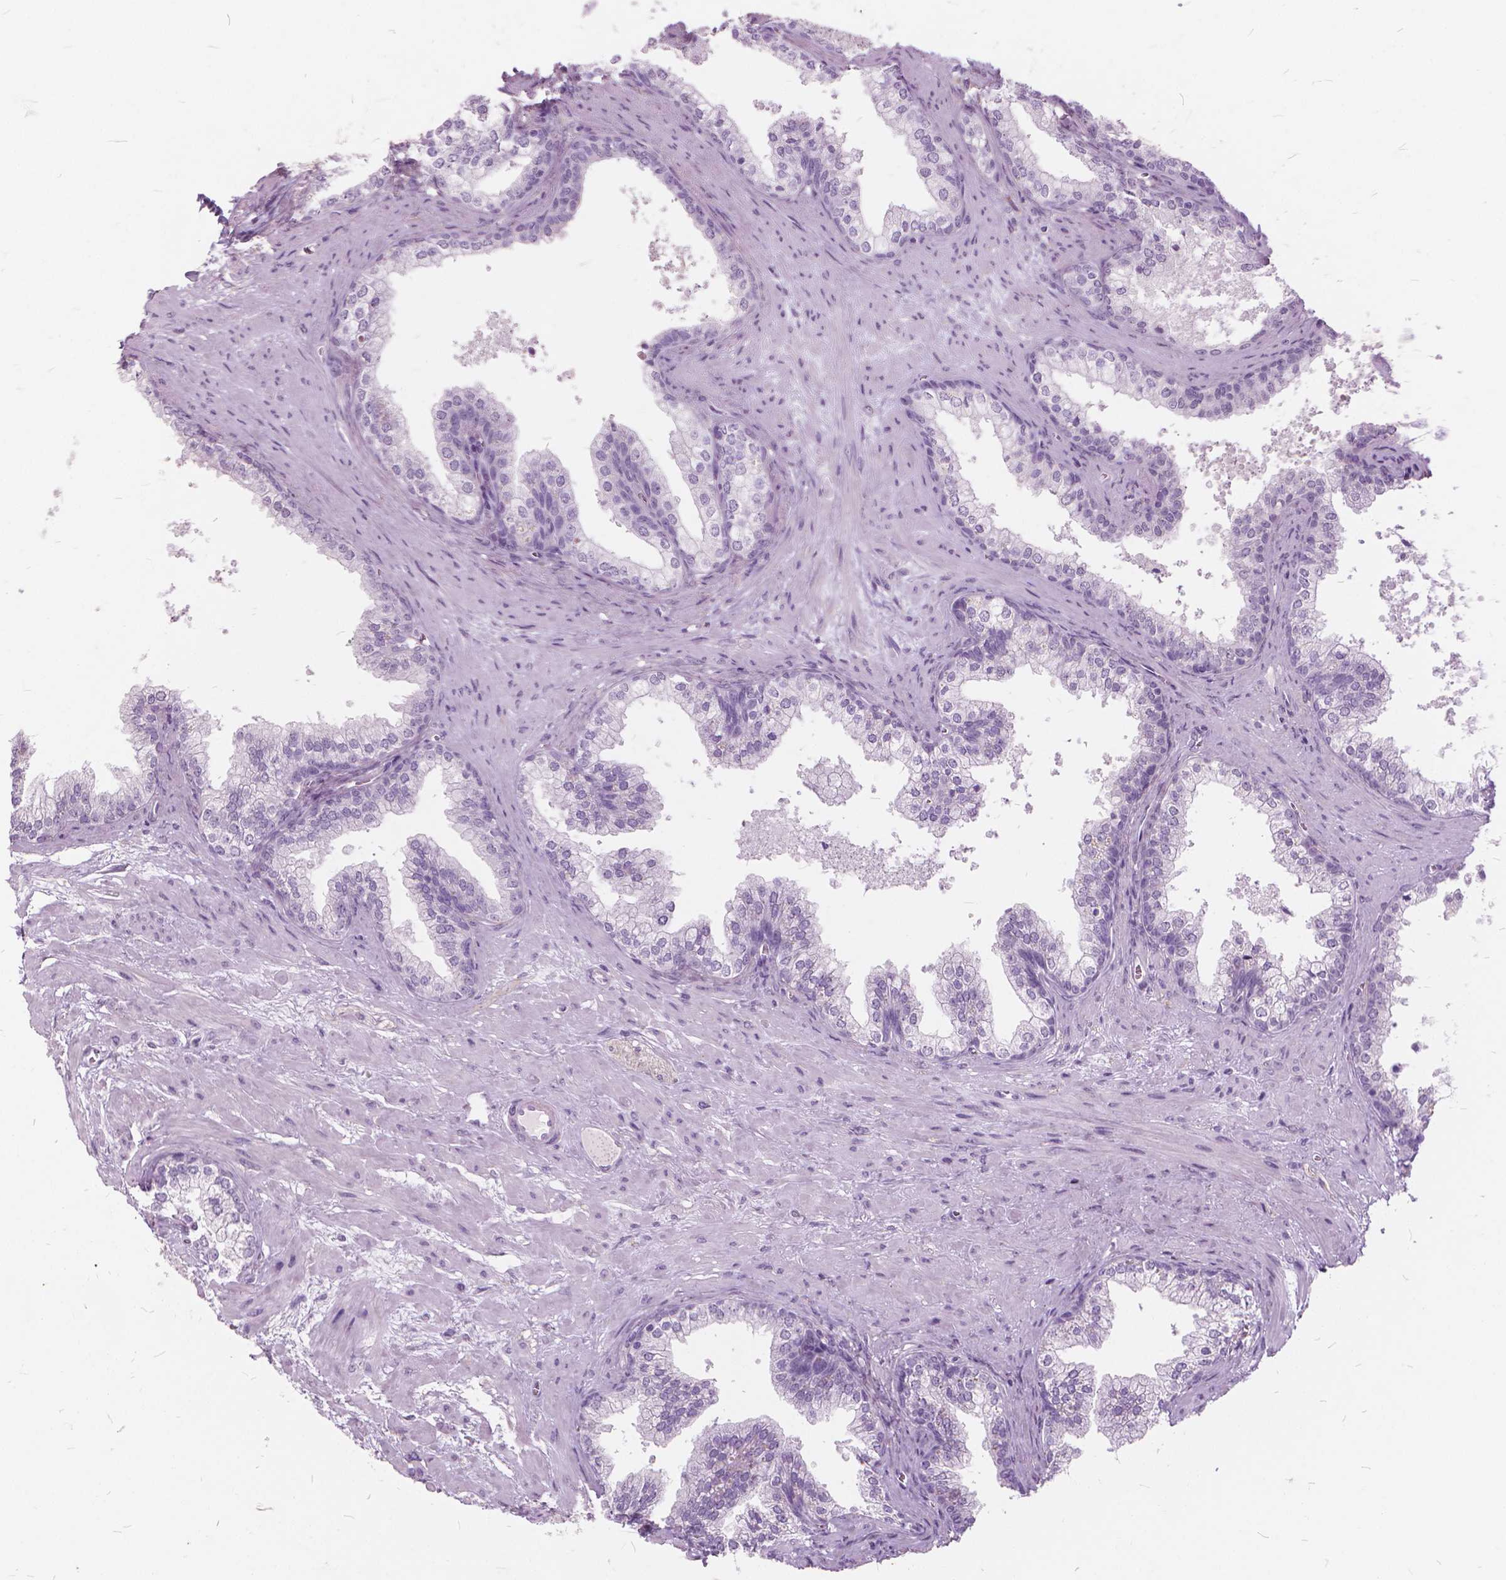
{"staining": {"intensity": "negative", "quantity": "none", "location": "none"}, "tissue": "prostate", "cell_type": "Glandular cells", "image_type": "normal", "snomed": [{"axis": "morphology", "description": "Normal tissue, NOS"}, {"axis": "topography", "description": "Prostate"}], "caption": "Prostate stained for a protein using immunohistochemistry (IHC) reveals no staining glandular cells.", "gene": "DNM1", "patient": {"sex": "male", "age": 79}}